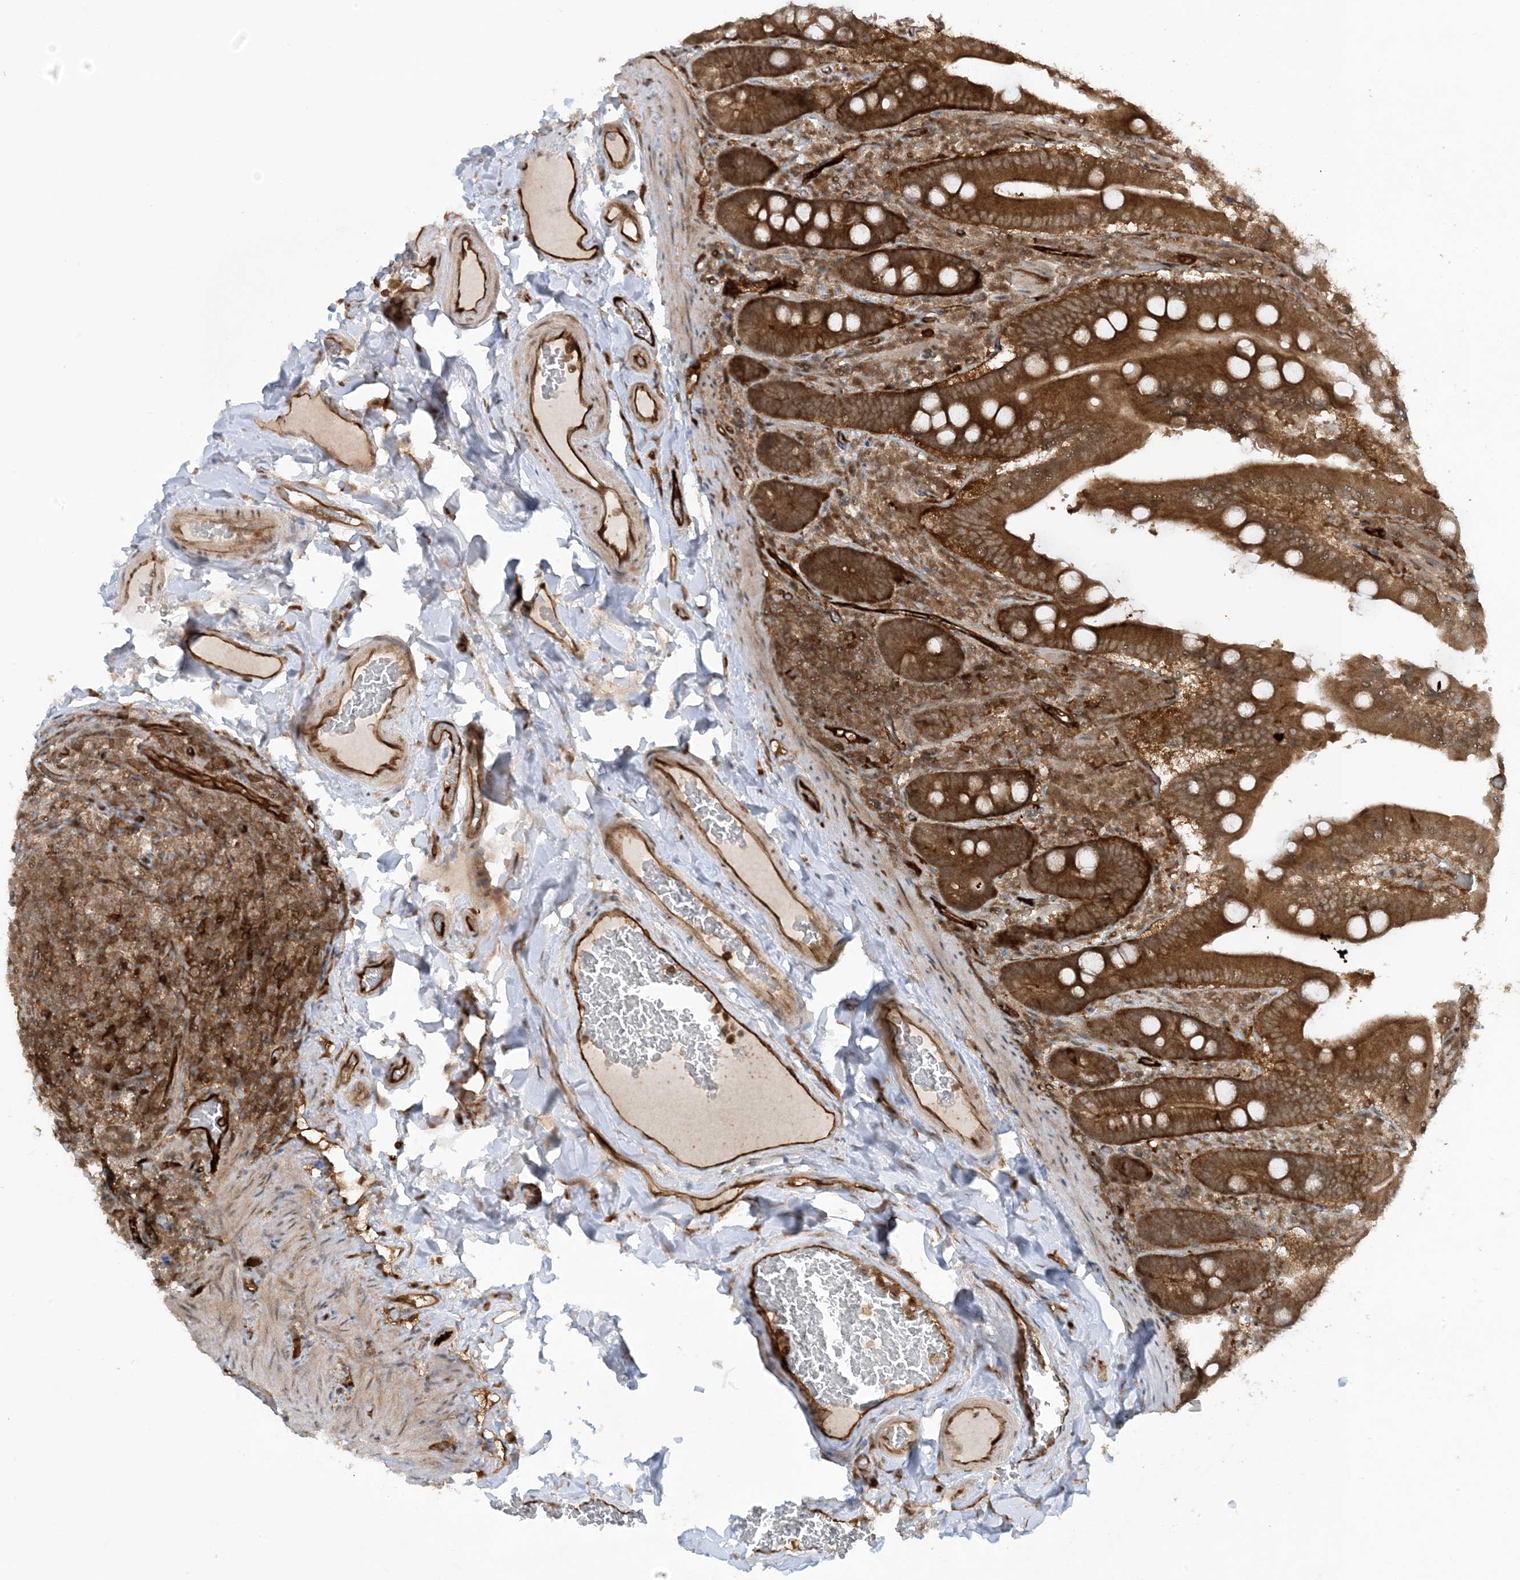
{"staining": {"intensity": "strong", "quantity": ">75%", "location": "cytoplasmic/membranous"}, "tissue": "duodenum", "cell_type": "Glandular cells", "image_type": "normal", "snomed": [{"axis": "morphology", "description": "Normal tissue, NOS"}, {"axis": "topography", "description": "Duodenum"}], "caption": "Normal duodenum displays strong cytoplasmic/membranous expression in about >75% of glandular cells, visualized by immunohistochemistry.", "gene": "CERT1", "patient": {"sex": "female", "age": 62}}